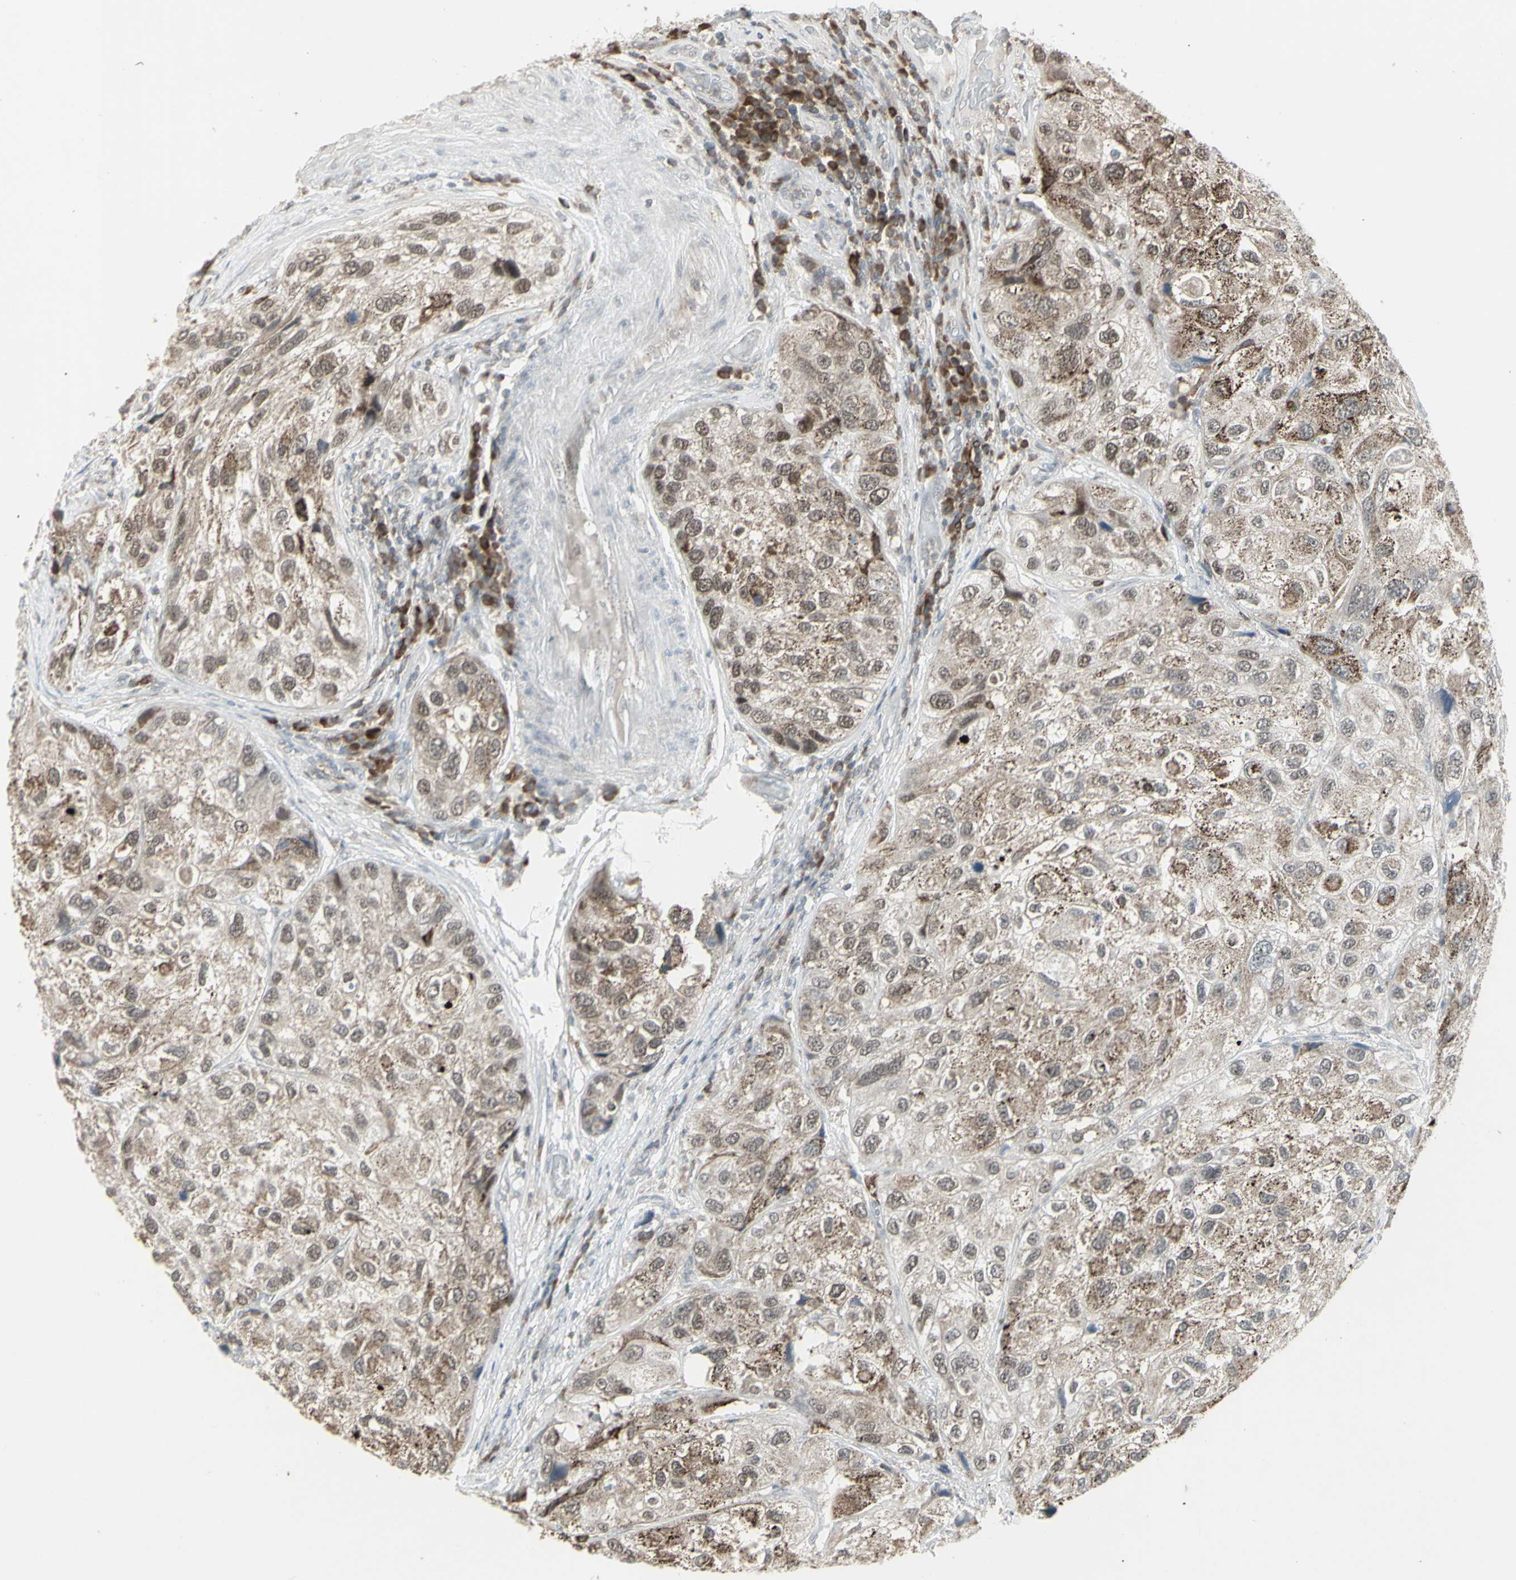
{"staining": {"intensity": "moderate", "quantity": "25%-75%", "location": "cytoplasmic/membranous,nuclear"}, "tissue": "urothelial cancer", "cell_type": "Tumor cells", "image_type": "cancer", "snomed": [{"axis": "morphology", "description": "Urothelial carcinoma, High grade"}, {"axis": "topography", "description": "Urinary bladder"}], "caption": "Urothelial carcinoma (high-grade) stained with DAB immunohistochemistry (IHC) displays medium levels of moderate cytoplasmic/membranous and nuclear positivity in about 25%-75% of tumor cells.", "gene": "SAMSN1", "patient": {"sex": "female", "age": 64}}